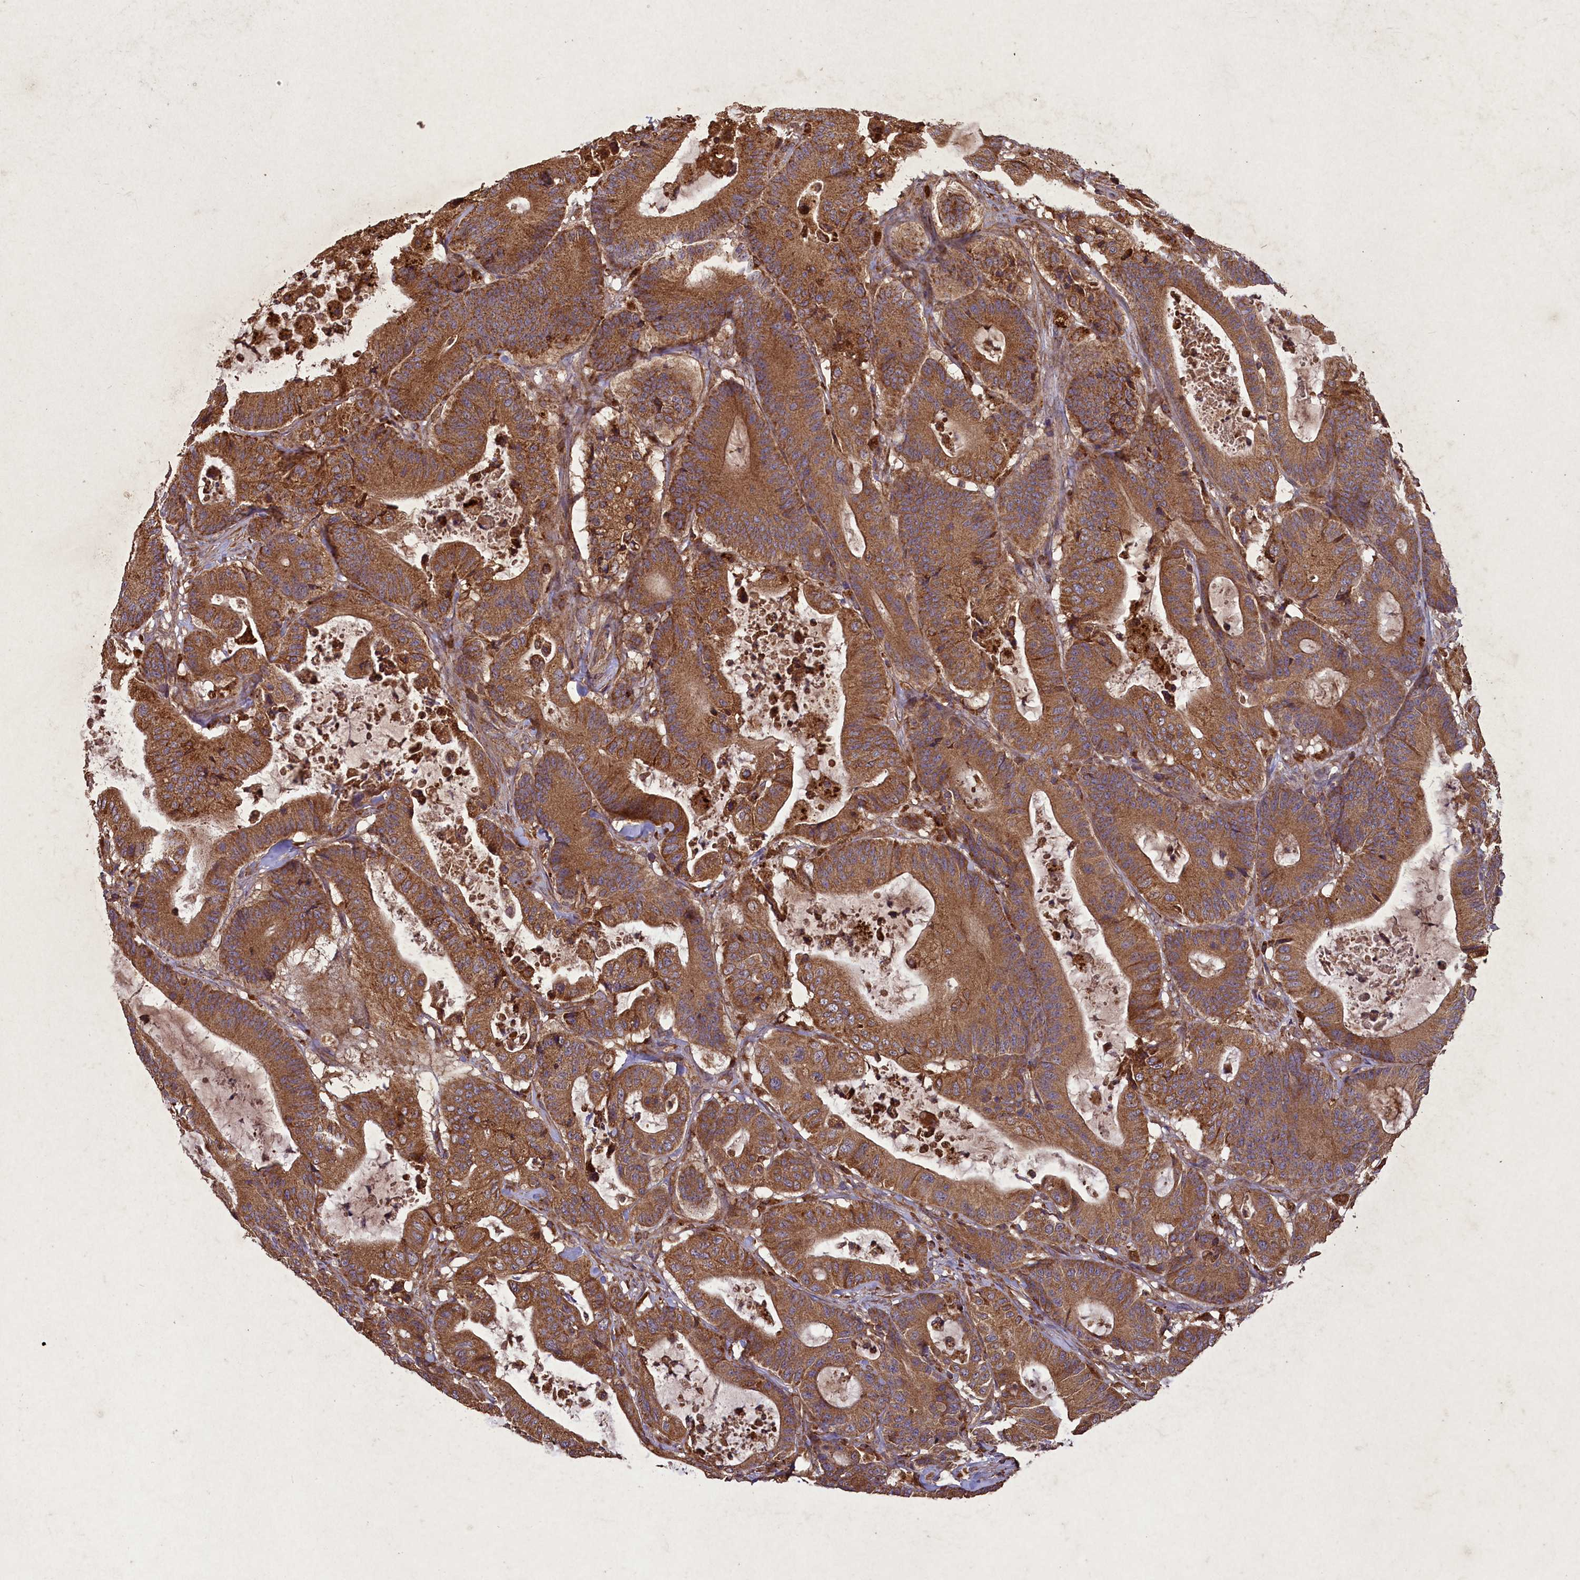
{"staining": {"intensity": "moderate", "quantity": ">75%", "location": "cytoplasmic/membranous"}, "tissue": "colorectal cancer", "cell_type": "Tumor cells", "image_type": "cancer", "snomed": [{"axis": "morphology", "description": "Adenocarcinoma, NOS"}, {"axis": "topography", "description": "Colon"}], "caption": "A medium amount of moderate cytoplasmic/membranous expression is present in about >75% of tumor cells in adenocarcinoma (colorectal) tissue. The protein of interest is stained brown, and the nuclei are stained in blue (DAB (3,3'-diaminobenzidine) IHC with brightfield microscopy, high magnification).", "gene": "CIAO2B", "patient": {"sex": "female", "age": 84}}